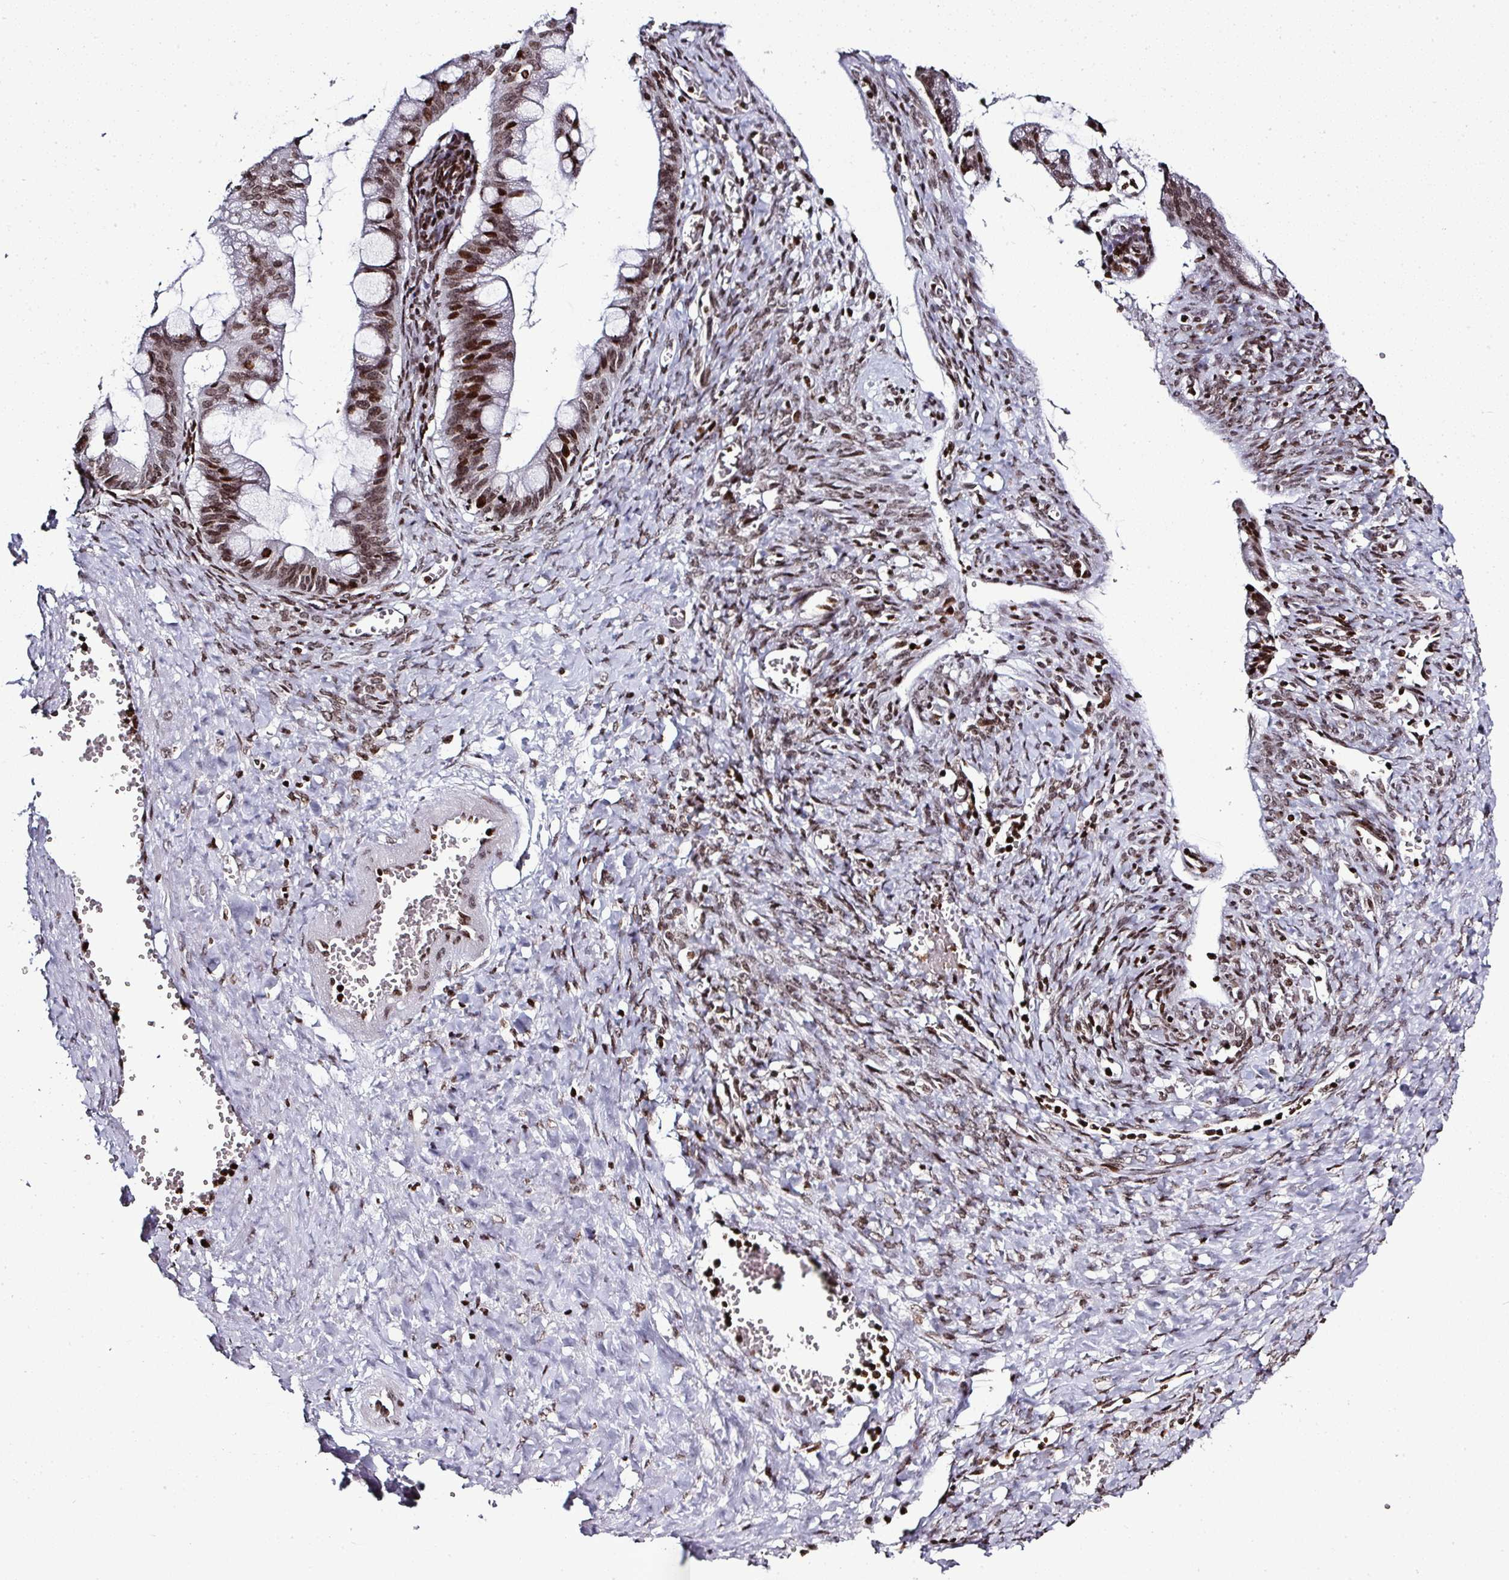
{"staining": {"intensity": "moderate", "quantity": ">75%", "location": "nuclear"}, "tissue": "ovarian cancer", "cell_type": "Tumor cells", "image_type": "cancer", "snomed": [{"axis": "morphology", "description": "Cystadenocarcinoma, mucinous, NOS"}, {"axis": "topography", "description": "Ovary"}], "caption": "A micrograph of human ovarian cancer stained for a protein demonstrates moderate nuclear brown staining in tumor cells.", "gene": "RASL11A", "patient": {"sex": "female", "age": 73}}